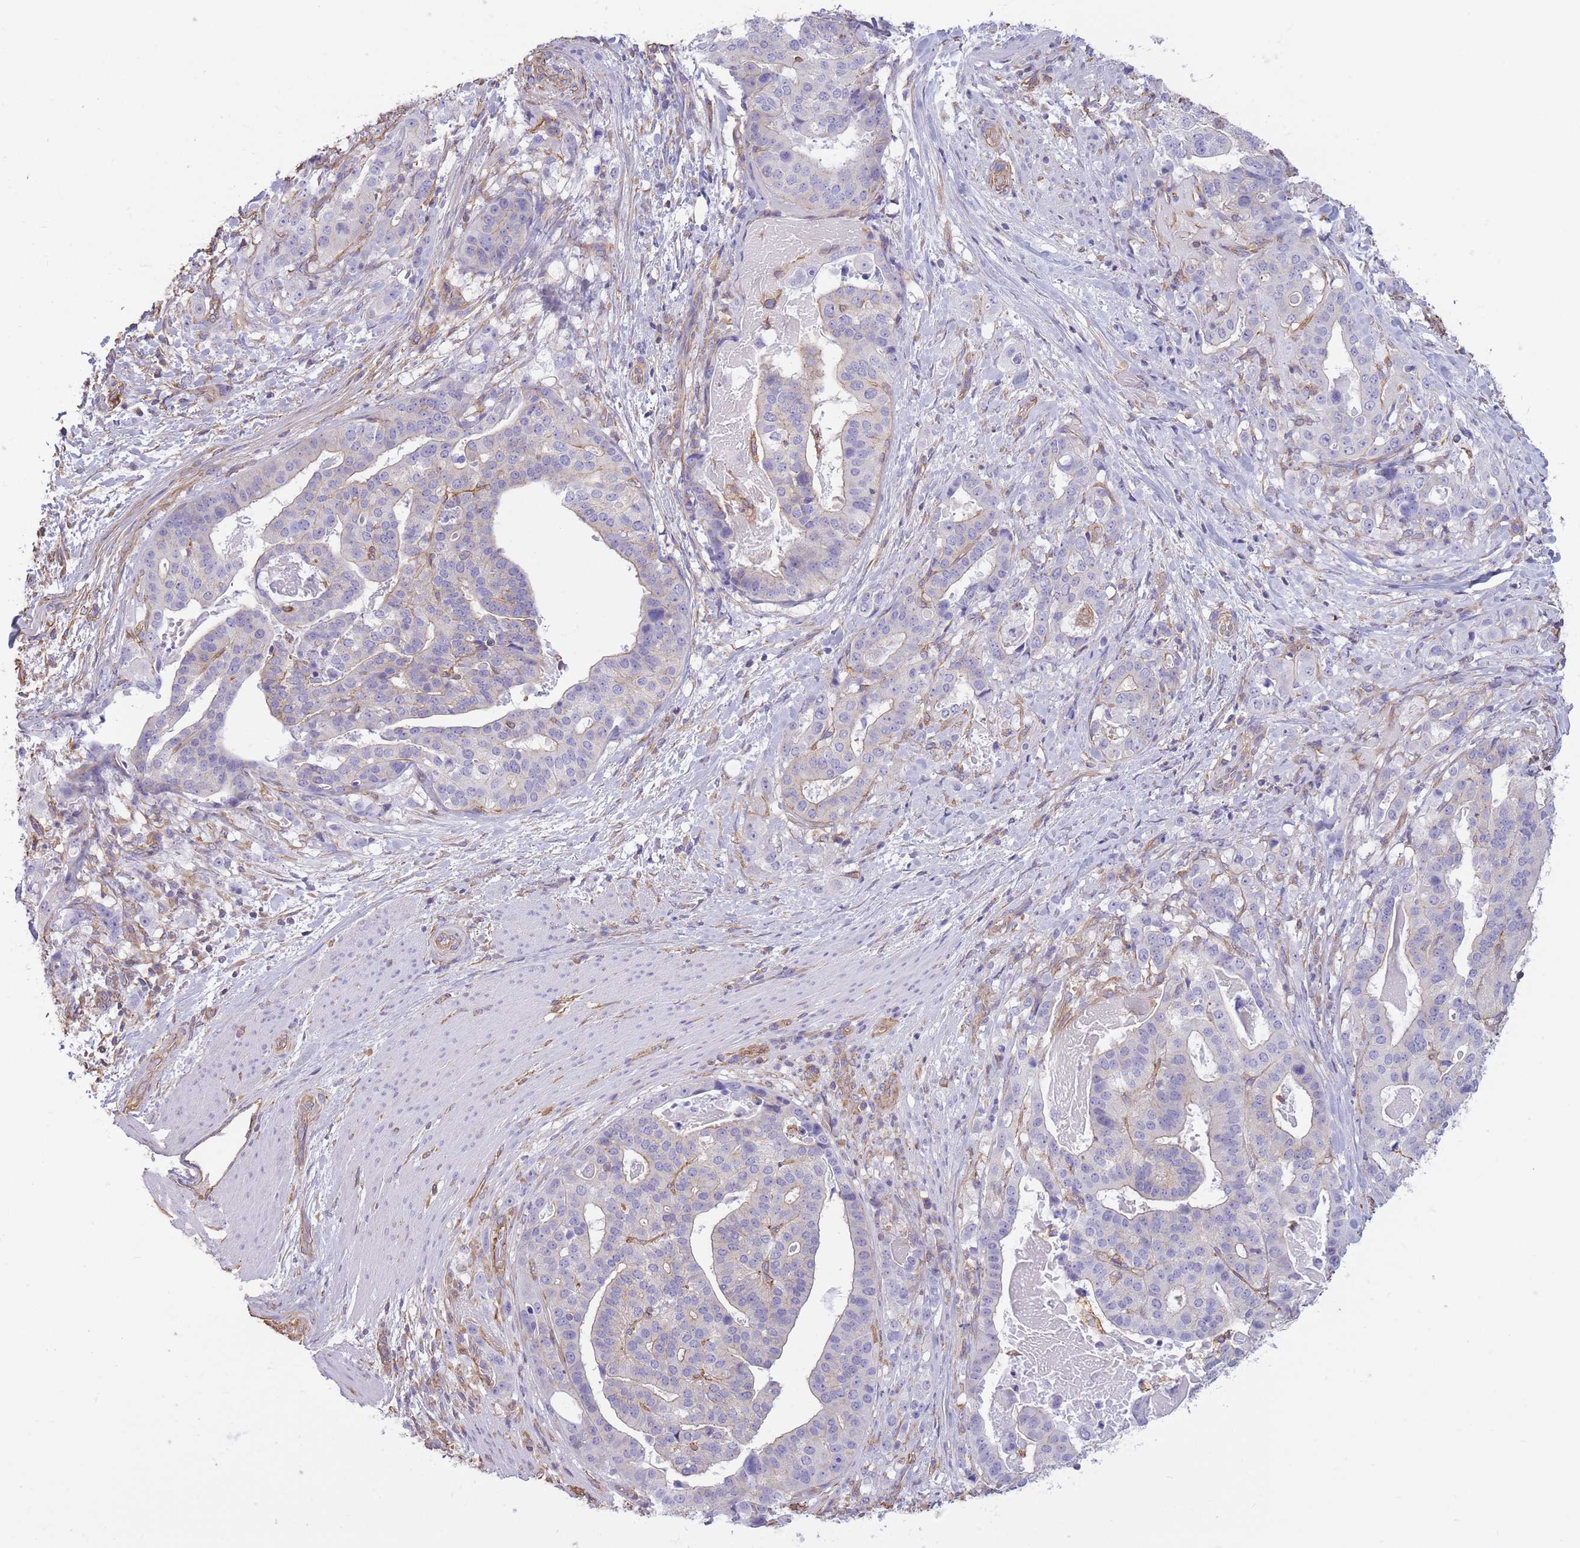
{"staining": {"intensity": "negative", "quantity": "none", "location": "none"}, "tissue": "stomach cancer", "cell_type": "Tumor cells", "image_type": "cancer", "snomed": [{"axis": "morphology", "description": "Adenocarcinoma, NOS"}, {"axis": "topography", "description": "Stomach"}], "caption": "Tumor cells are negative for protein expression in human adenocarcinoma (stomach).", "gene": "ADD1", "patient": {"sex": "male", "age": 48}}